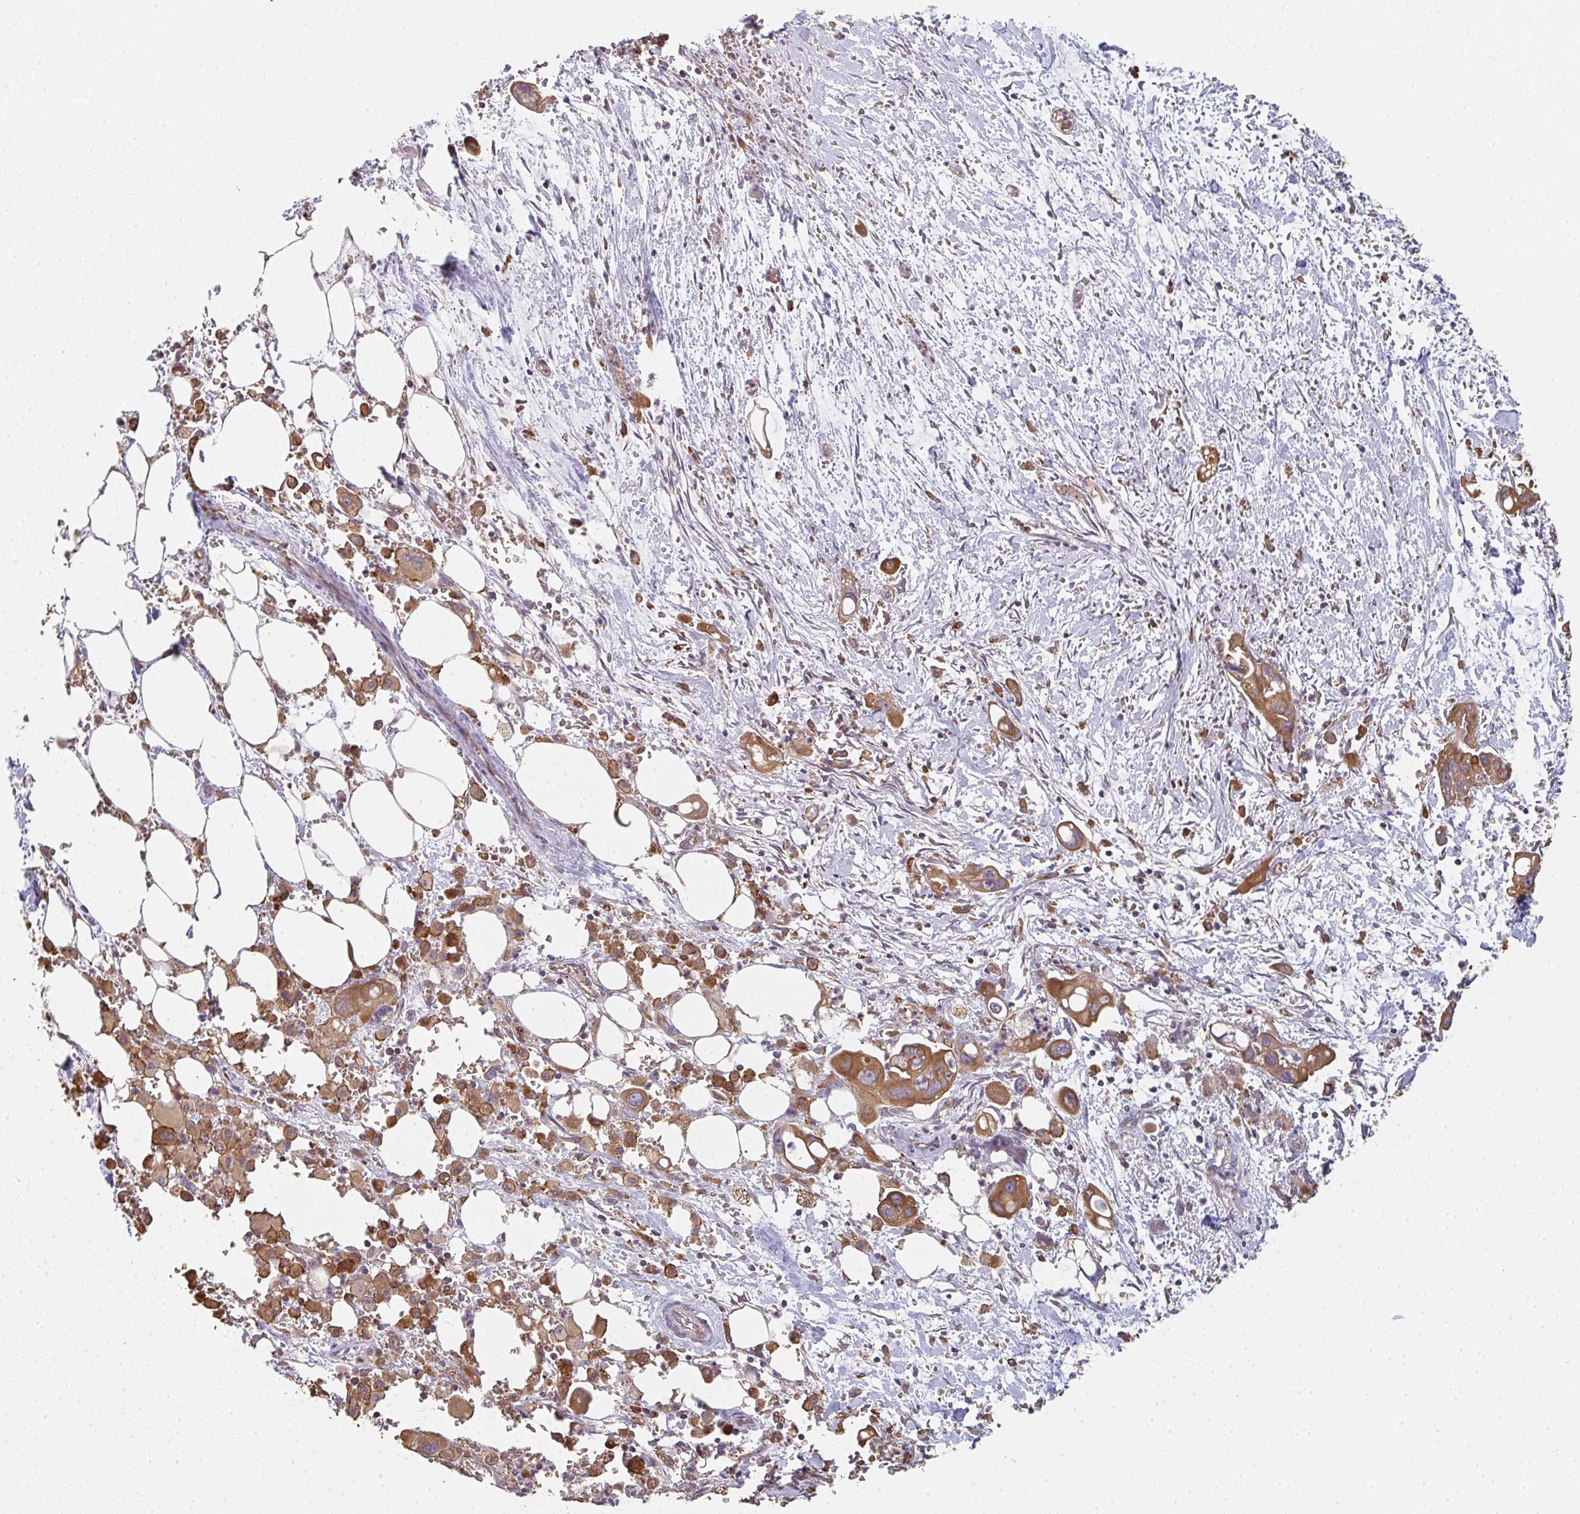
{"staining": {"intensity": "strong", "quantity": ">75%", "location": "cytoplasmic/membranous"}, "tissue": "pancreatic cancer", "cell_type": "Tumor cells", "image_type": "cancer", "snomed": [{"axis": "morphology", "description": "Adenocarcinoma, NOS"}, {"axis": "topography", "description": "Pancreas"}], "caption": "Pancreatic cancer (adenocarcinoma) stained with IHC exhibits strong cytoplasmic/membranous staining in about >75% of tumor cells.", "gene": "POLG", "patient": {"sex": "male", "age": 61}}